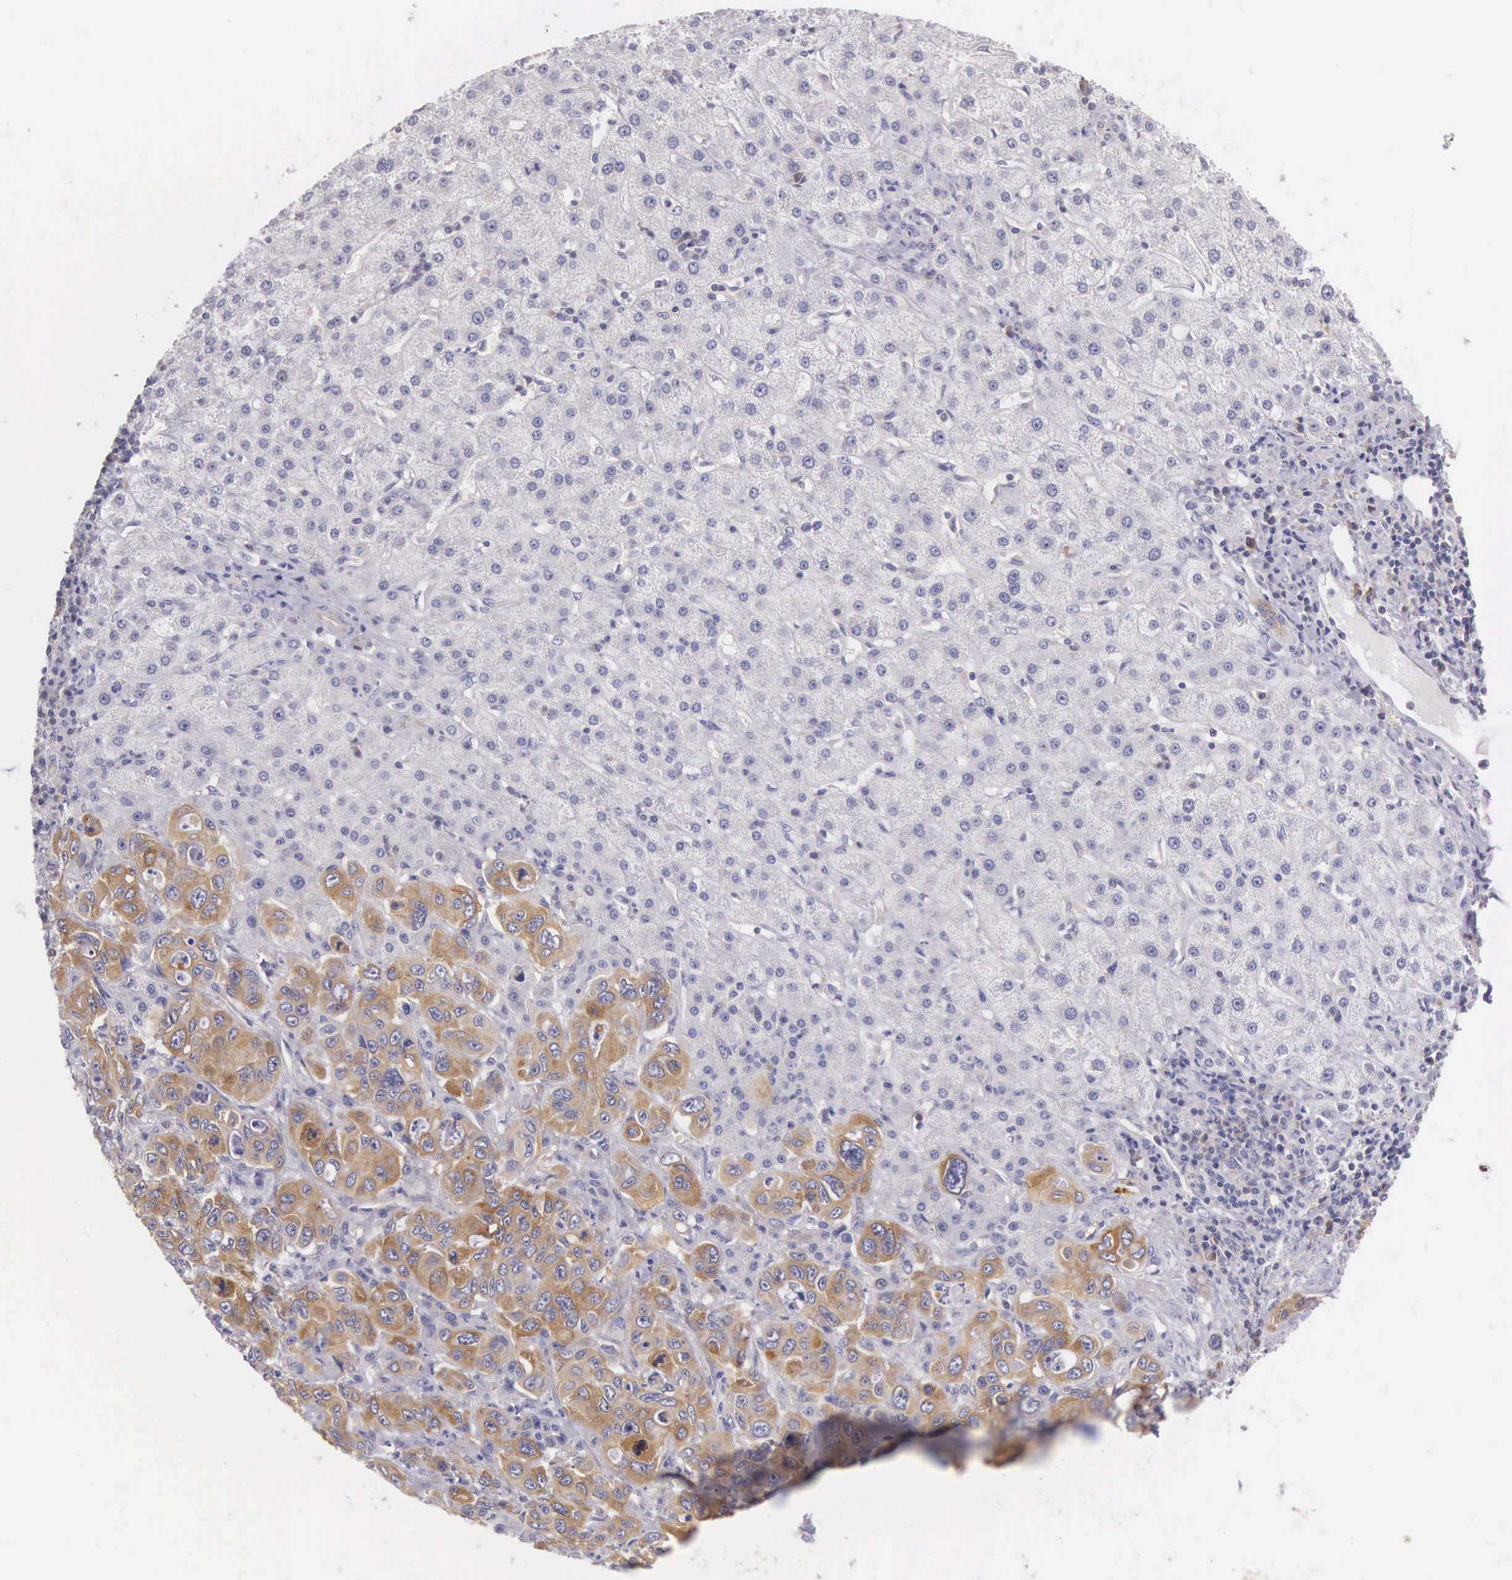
{"staining": {"intensity": "strong", "quantity": ">75%", "location": "cytoplasmic/membranous"}, "tissue": "liver cancer", "cell_type": "Tumor cells", "image_type": "cancer", "snomed": [{"axis": "morphology", "description": "Cholangiocarcinoma"}, {"axis": "topography", "description": "Liver"}], "caption": "A brown stain highlights strong cytoplasmic/membranous positivity of a protein in liver cancer (cholangiocarcinoma) tumor cells.", "gene": "OSBPL3", "patient": {"sex": "female", "age": 79}}